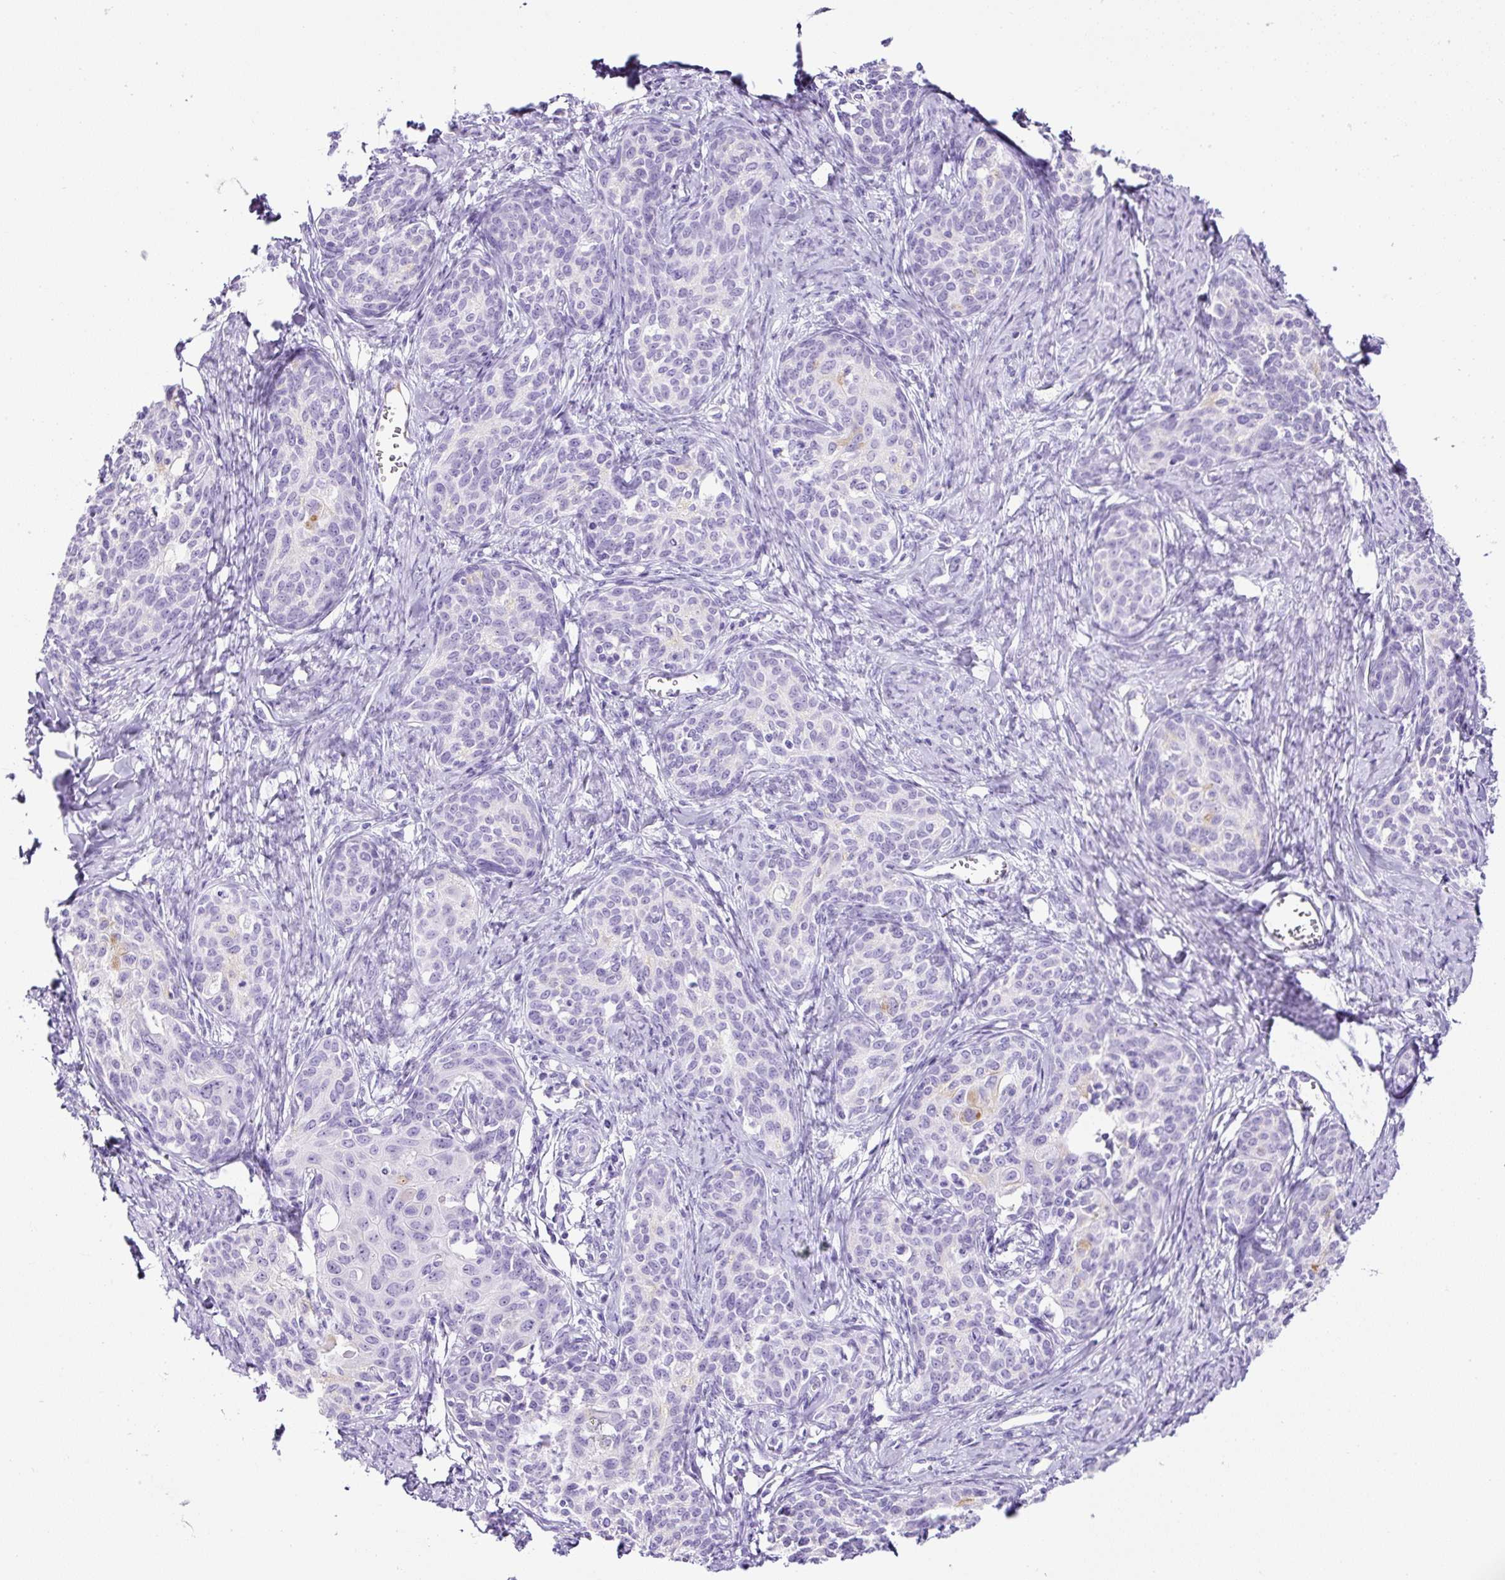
{"staining": {"intensity": "negative", "quantity": "none", "location": "none"}, "tissue": "cervical cancer", "cell_type": "Tumor cells", "image_type": "cancer", "snomed": [{"axis": "morphology", "description": "Squamous cell carcinoma, NOS"}, {"axis": "morphology", "description": "Adenocarcinoma, NOS"}, {"axis": "topography", "description": "Cervix"}], "caption": "This is an immunohistochemistry (IHC) micrograph of cervical squamous cell carcinoma. There is no expression in tumor cells.", "gene": "TMEM200B", "patient": {"sex": "female", "age": 52}}